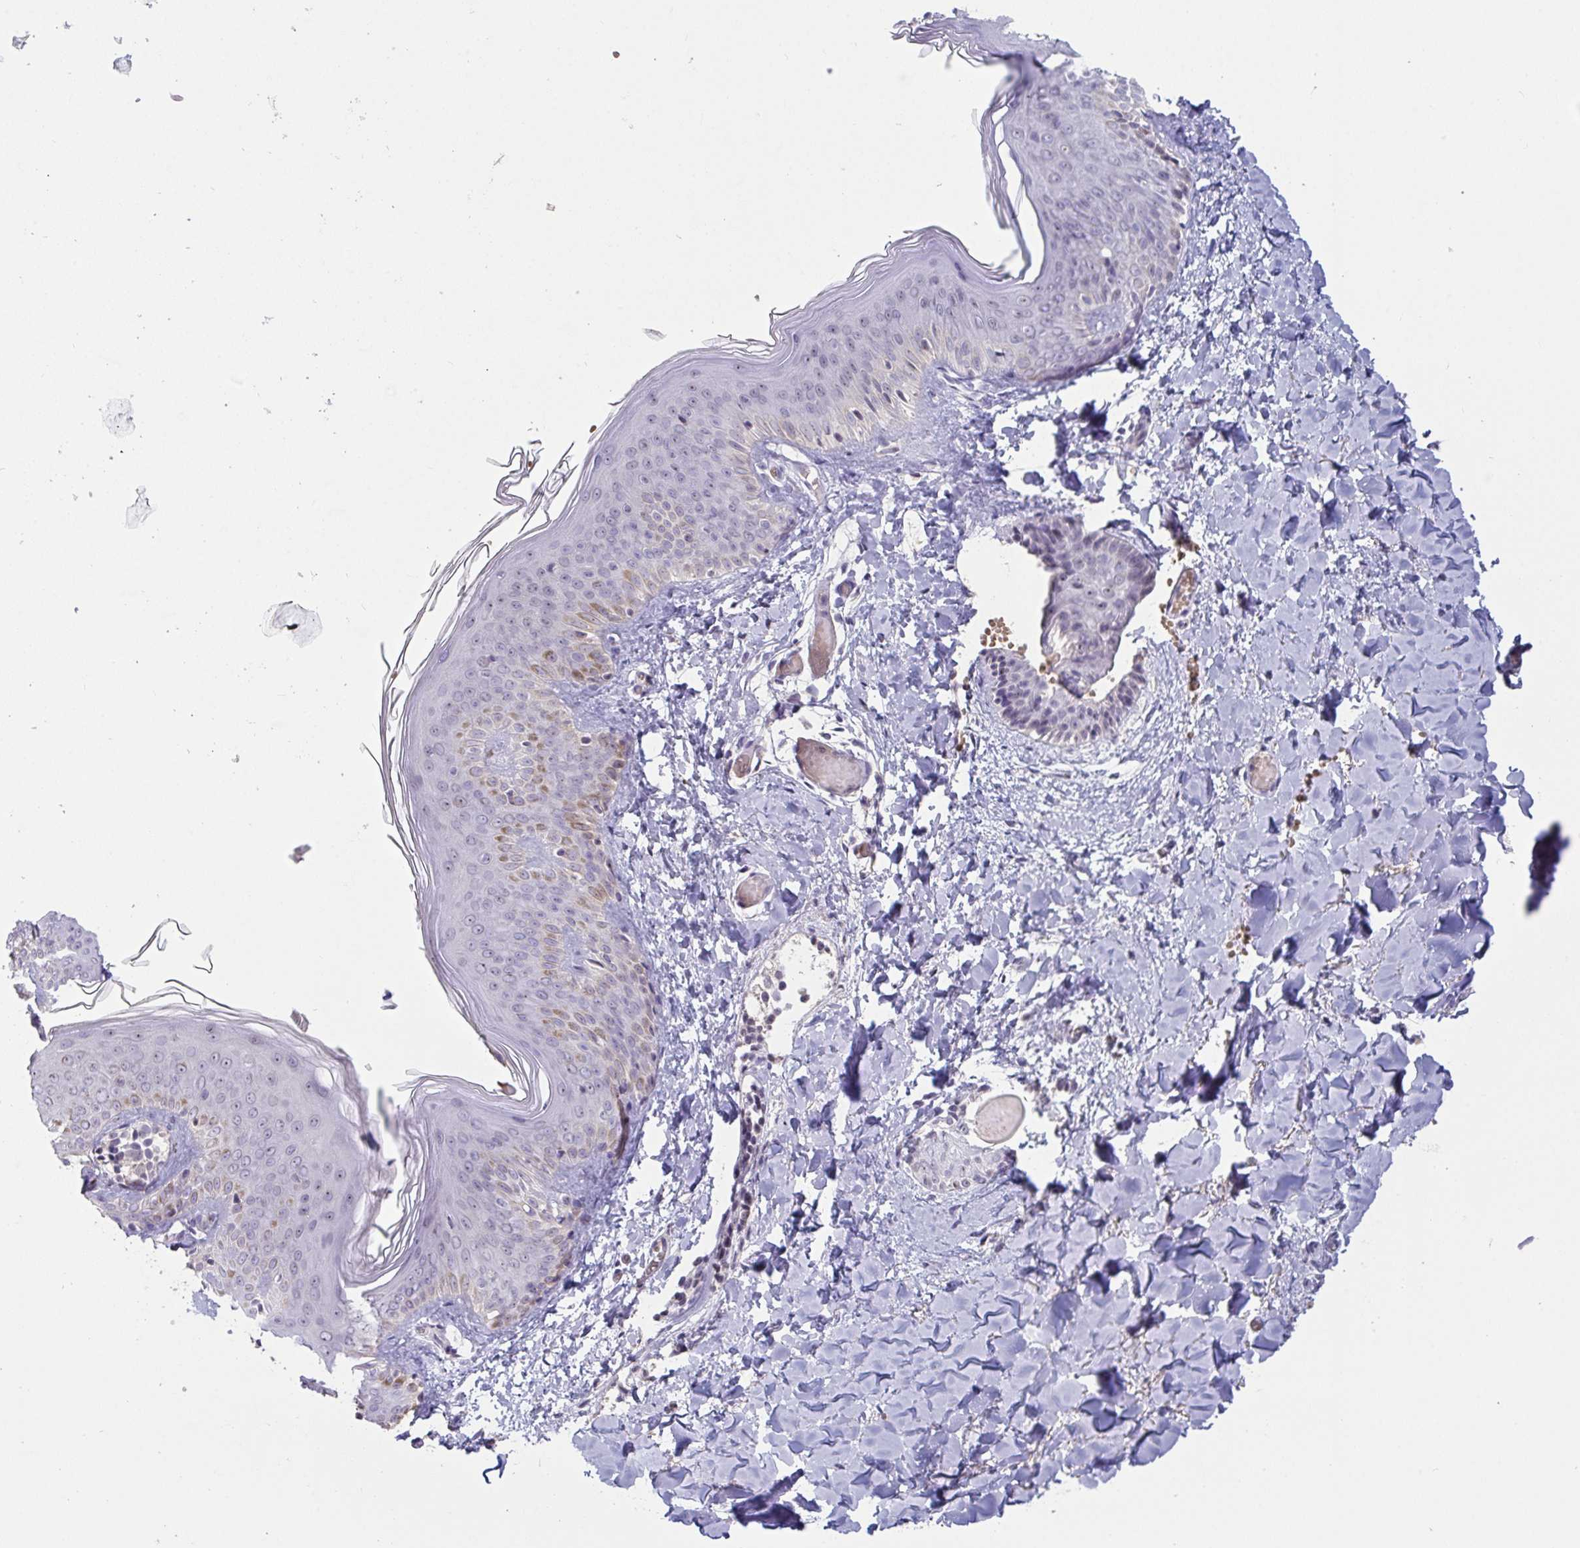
{"staining": {"intensity": "negative", "quantity": "none", "location": "none"}, "tissue": "skin", "cell_type": "Fibroblasts", "image_type": "normal", "snomed": [{"axis": "morphology", "description": "Normal tissue, NOS"}, {"axis": "topography", "description": "Skin"}], "caption": "Photomicrograph shows no protein staining in fibroblasts of benign skin.", "gene": "MYC", "patient": {"sex": "male", "age": 16}}